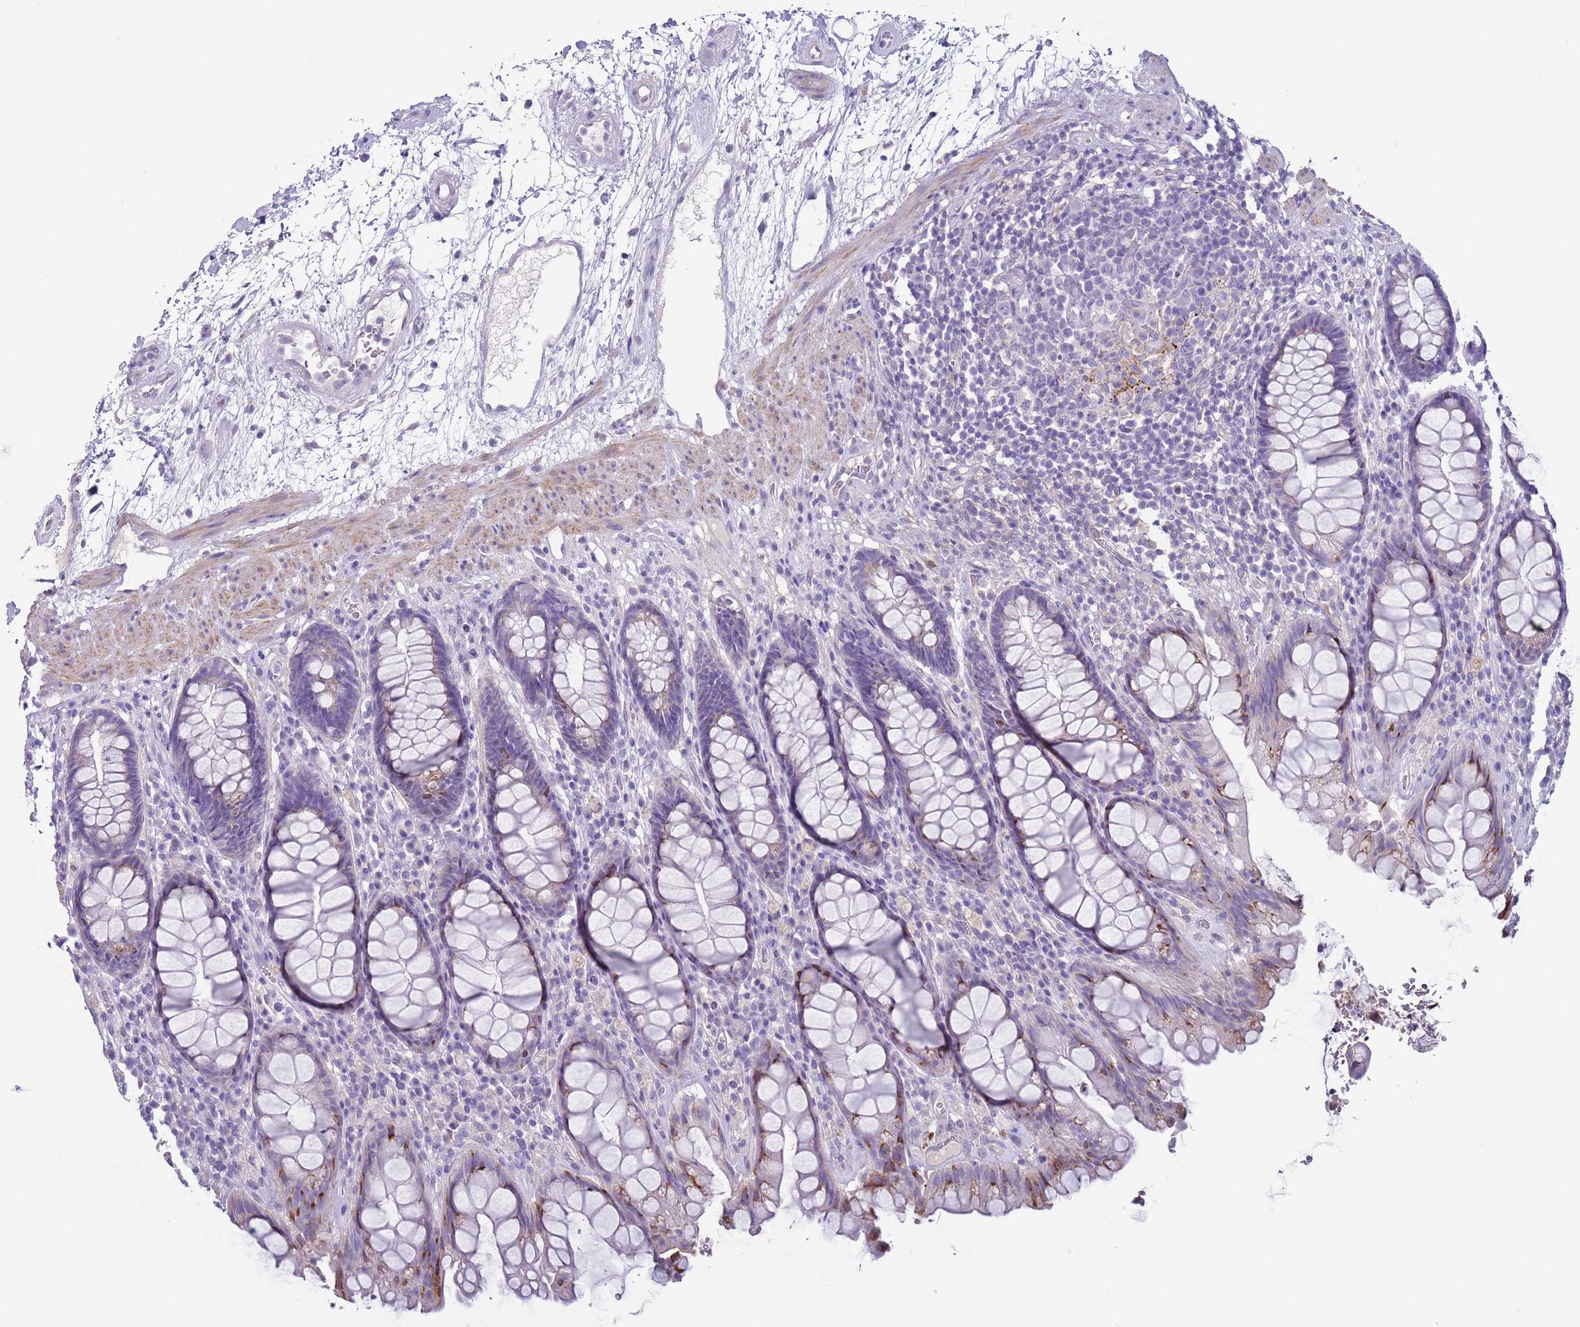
{"staining": {"intensity": "strong", "quantity": "<25%", "location": "cytoplasmic/membranous"}, "tissue": "rectum", "cell_type": "Glandular cells", "image_type": "normal", "snomed": [{"axis": "morphology", "description": "Normal tissue, NOS"}, {"axis": "topography", "description": "Rectum"}], "caption": "Immunohistochemical staining of unremarkable rectum exhibits strong cytoplasmic/membranous protein staining in about <25% of glandular cells.", "gene": "NPAP1", "patient": {"sex": "male", "age": 64}}